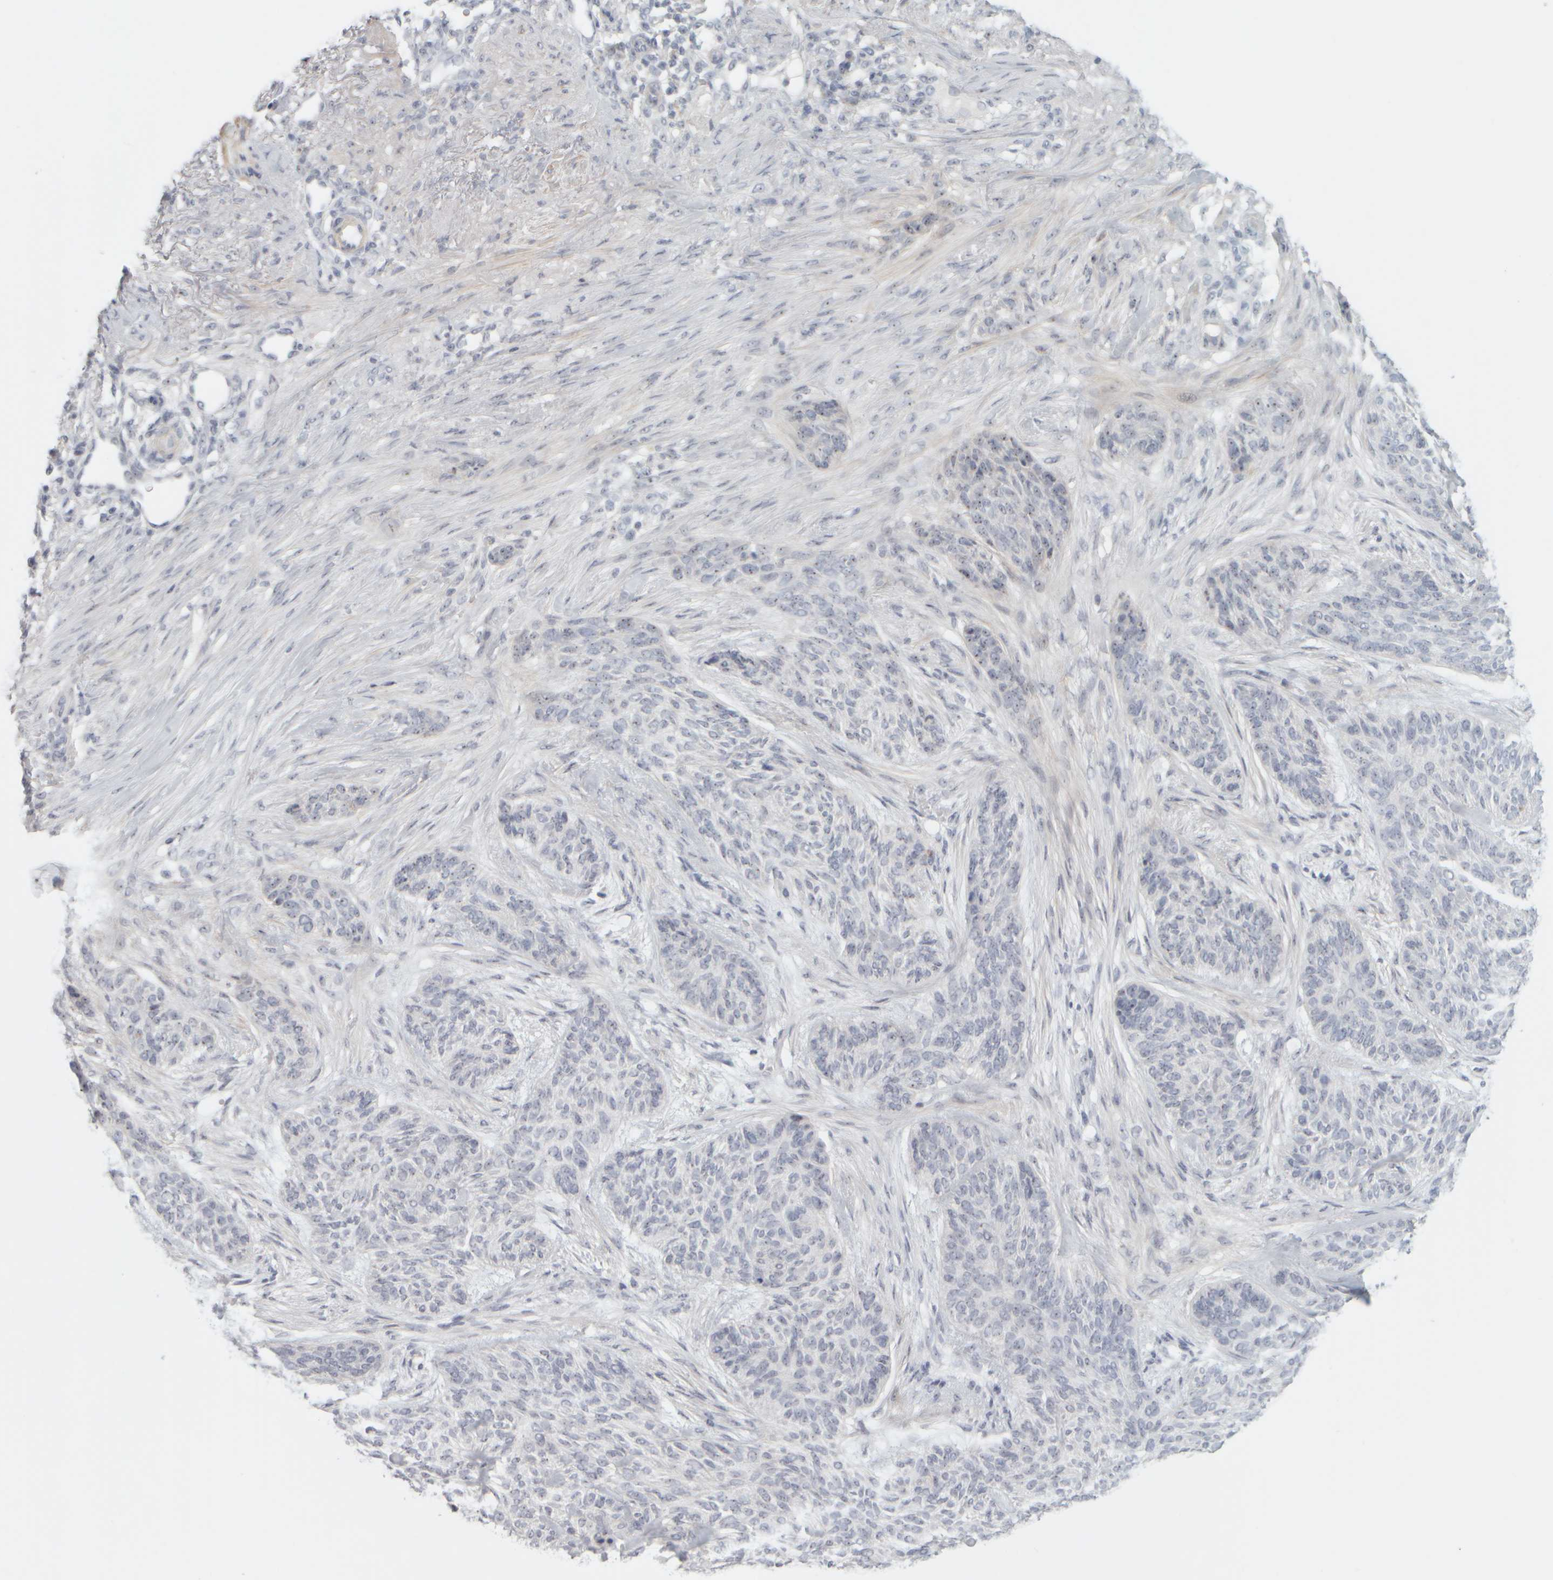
{"staining": {"intensity": "moderate", "quantity": "<25%", "location": "nuclear"}, "tissue": "skin cancer", "cell_type": "Tumor cells", "image_type": "cancer", "snomed": [{"axis": "morphology", "description": "Basal cell carcinoma"}, {"axis": "topography", "description": "Skin"}], "caption": "DAB (3,3'-diaminobenzidine) immunohistochemical staining of skin cancer demonstrates moderate nuclear protein positivity in about <25% of tumor cells. The staining was performed using DAB (3,3'-diaminobenzidine), with brown indicating positive protein expression. Nuclei are stained blue with hematoxylin.", "gene": "DCXR", "patient": {"sex": "male", "age": 55}}